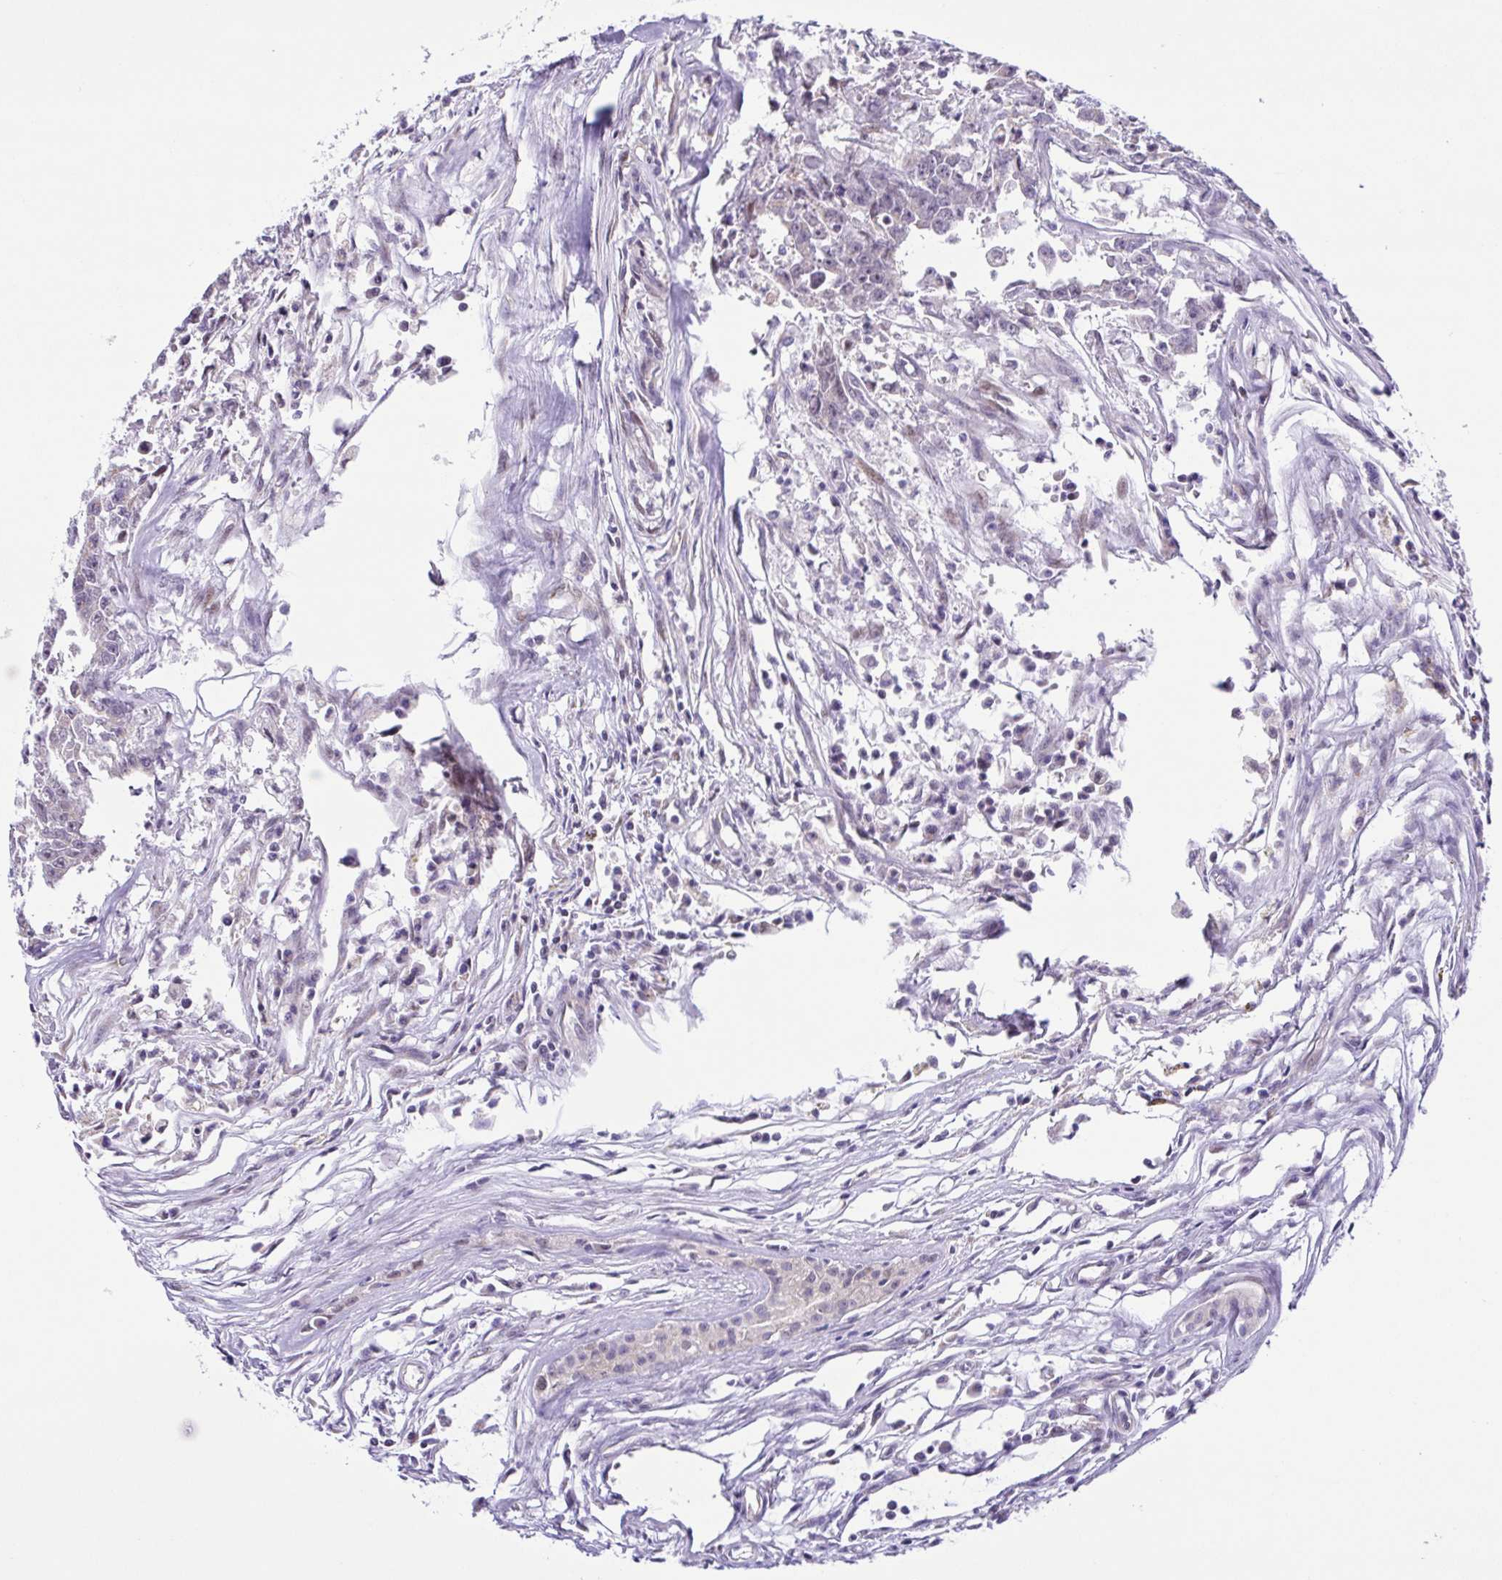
{"staining": {"intensity": "negative", "quantity": "none", "location": "none"}, "tissue": "testis cancer", "cell_type": "Tumor cells", "image_type": "cancer", "snomed": [{"axis": "morphology", "description": "Carcinoma, Embryonal, NOS"}, {"axis": "morphology", "description": "Teratoma, malignant, NOS"}, {"axis": "topography", "description": "Testis"}], "caption": "Tumor cells show no significant staining in testis cancer.", "gene": "TGM3", "patient": {"sex": "male", "age": 24}}